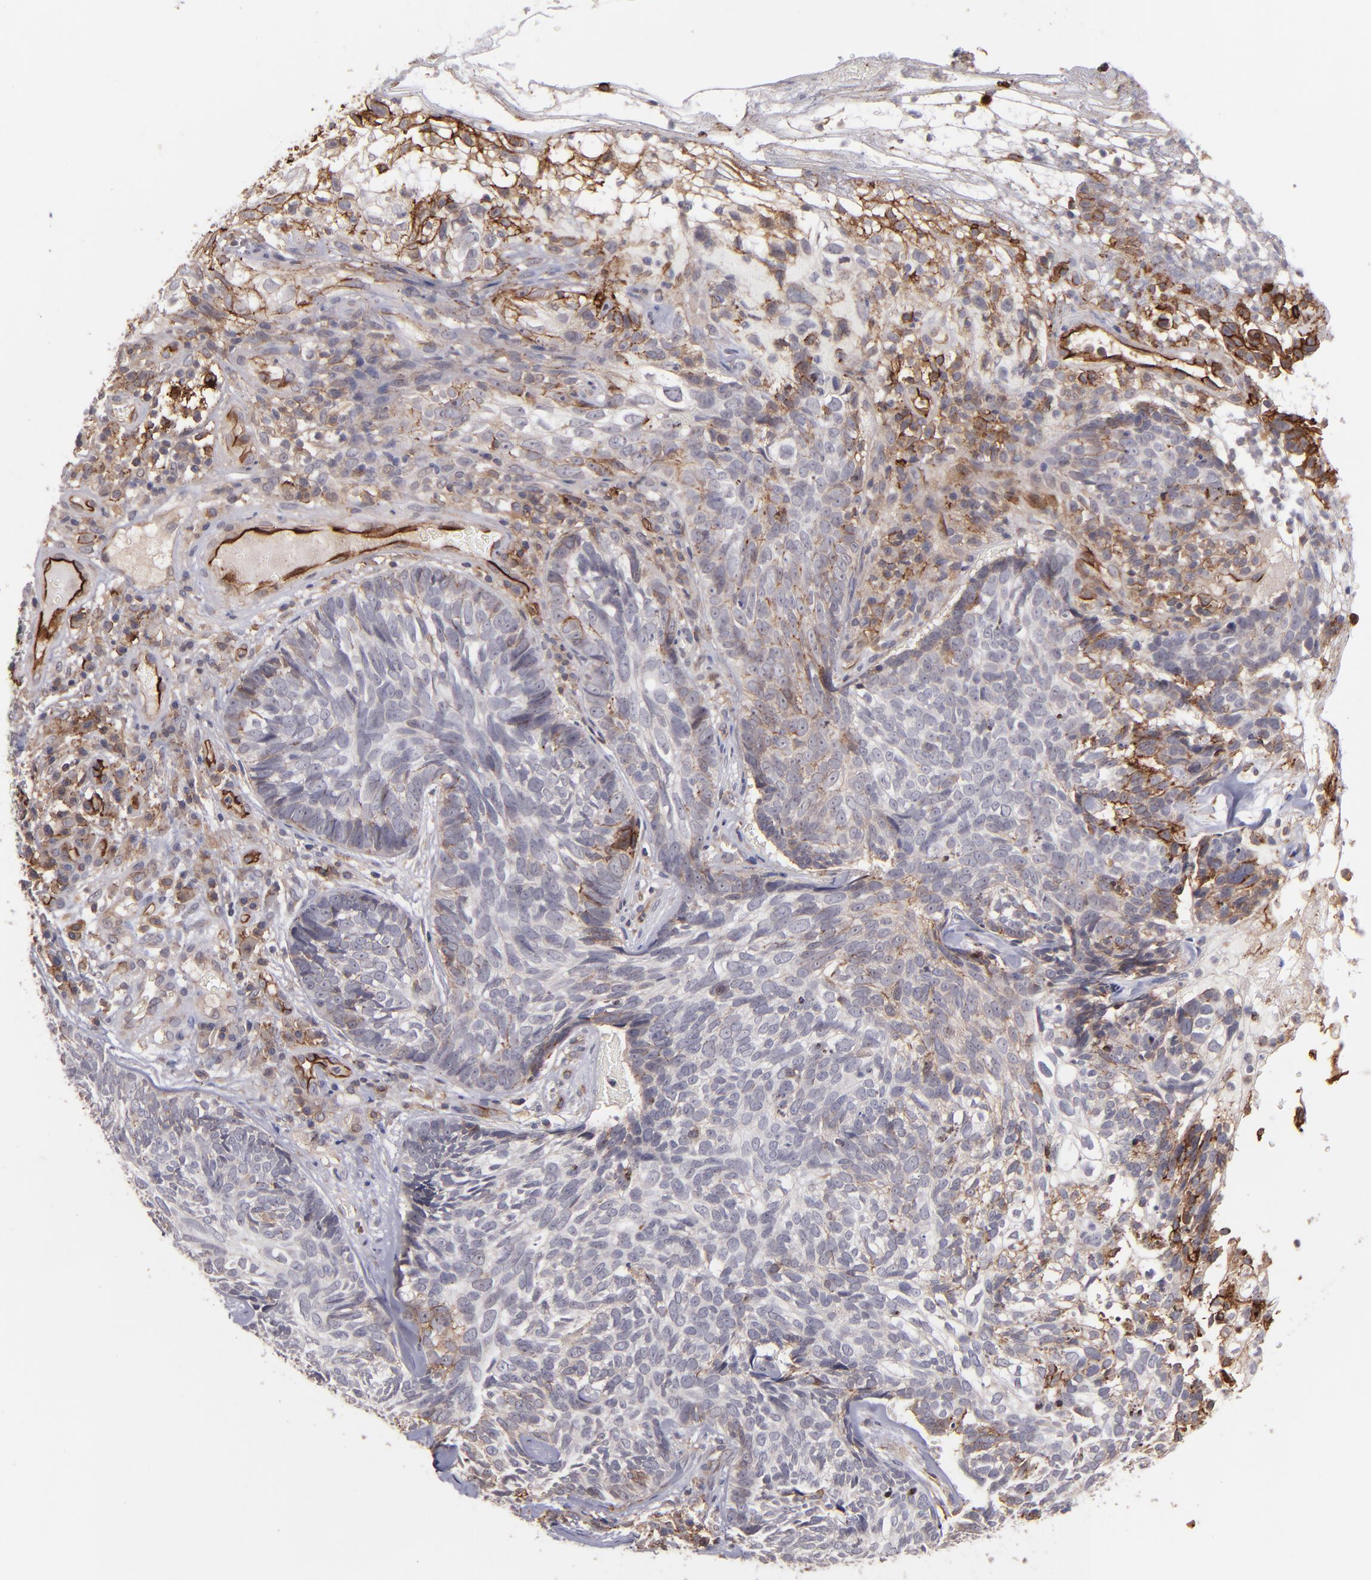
{"staining": {"intensity": "weak", "quantity": "25%-75%", "location": "cytoplasmic/membranous"}, "tissue": "skin cancer", "cell_type": "Tumor cells", "image_type": "cancer", "snomed": [{"axis": "morphology", "description": "Basal cell carcinoma"}, {"axis": "topography", "description": "Skin"}], "caption": "A micrograph showing weak cytoplasmic/membranous positivity in approximately 25%-75% of tumor cells in skin cancer (basal cell carcinoma), as visualized by brown immunohistochemical staining.", "gene": "ICAM1", "patient": {"sex": "male", "age": 72}}